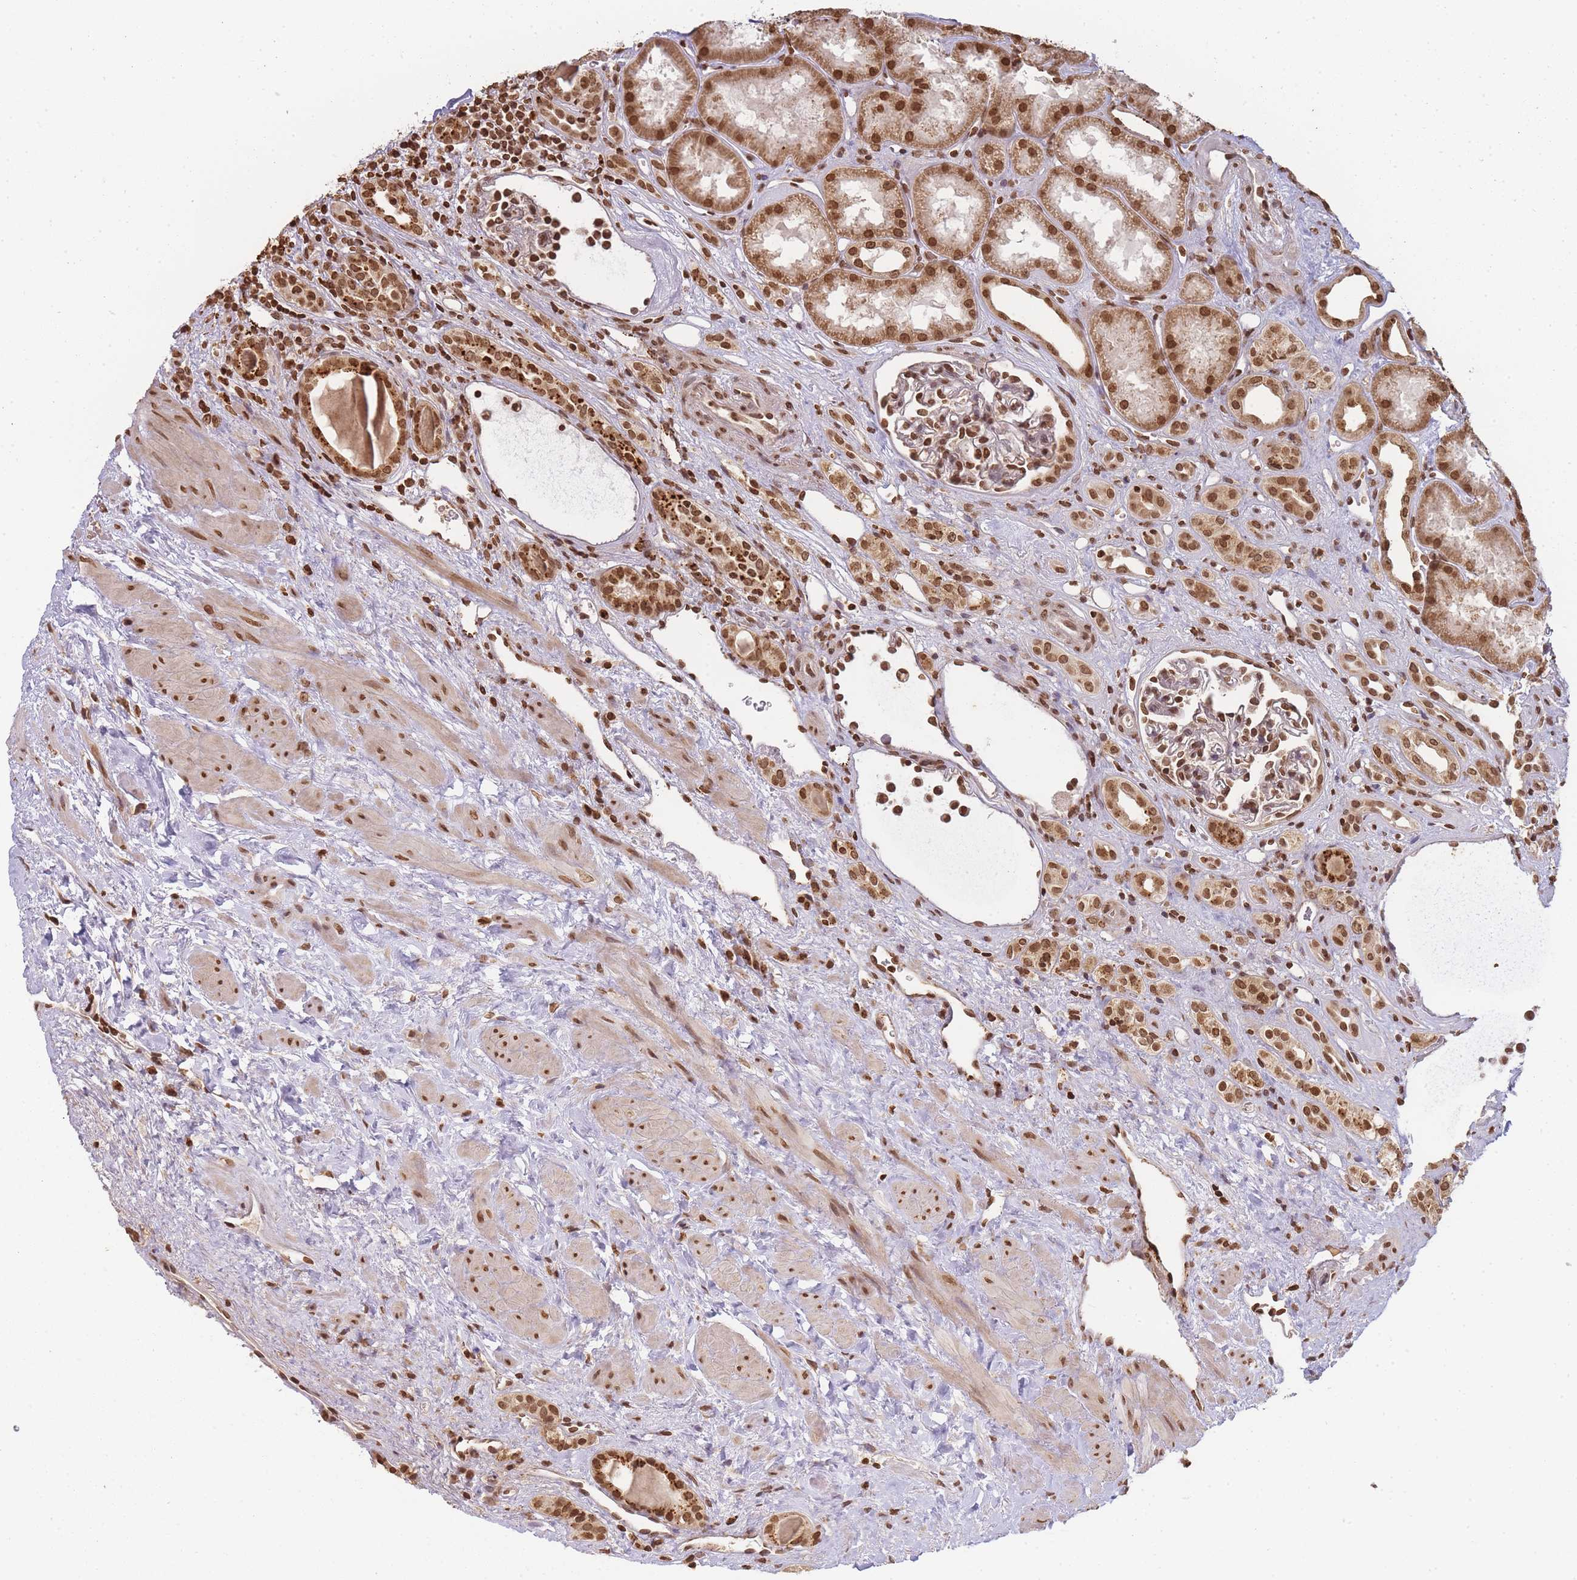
{"staining": {"intensity": "strong", "quantity": ">75%", "location": "nuclear"}, "tissue": "kidney", "cell_type": "Cells in glomeruli", "image_type": "normal", "snomed": [{"axis": "morphology", "description": "Normal tissue, NOS"}, {"axis": "topography", "description": "Kidney"}], "caption": "An immunohistochemistry image of unremarkable tissue is shown. Protein staining in brown labels strong nuclear positivity in kidney within cells in glomeruli. The staining was performed using DAB, with brown indicating positive protein expression. Nuclei are stained blue with hematoxylin.", "gene": "WWTR1", "patient": {"sex": "male", "age": 61}}